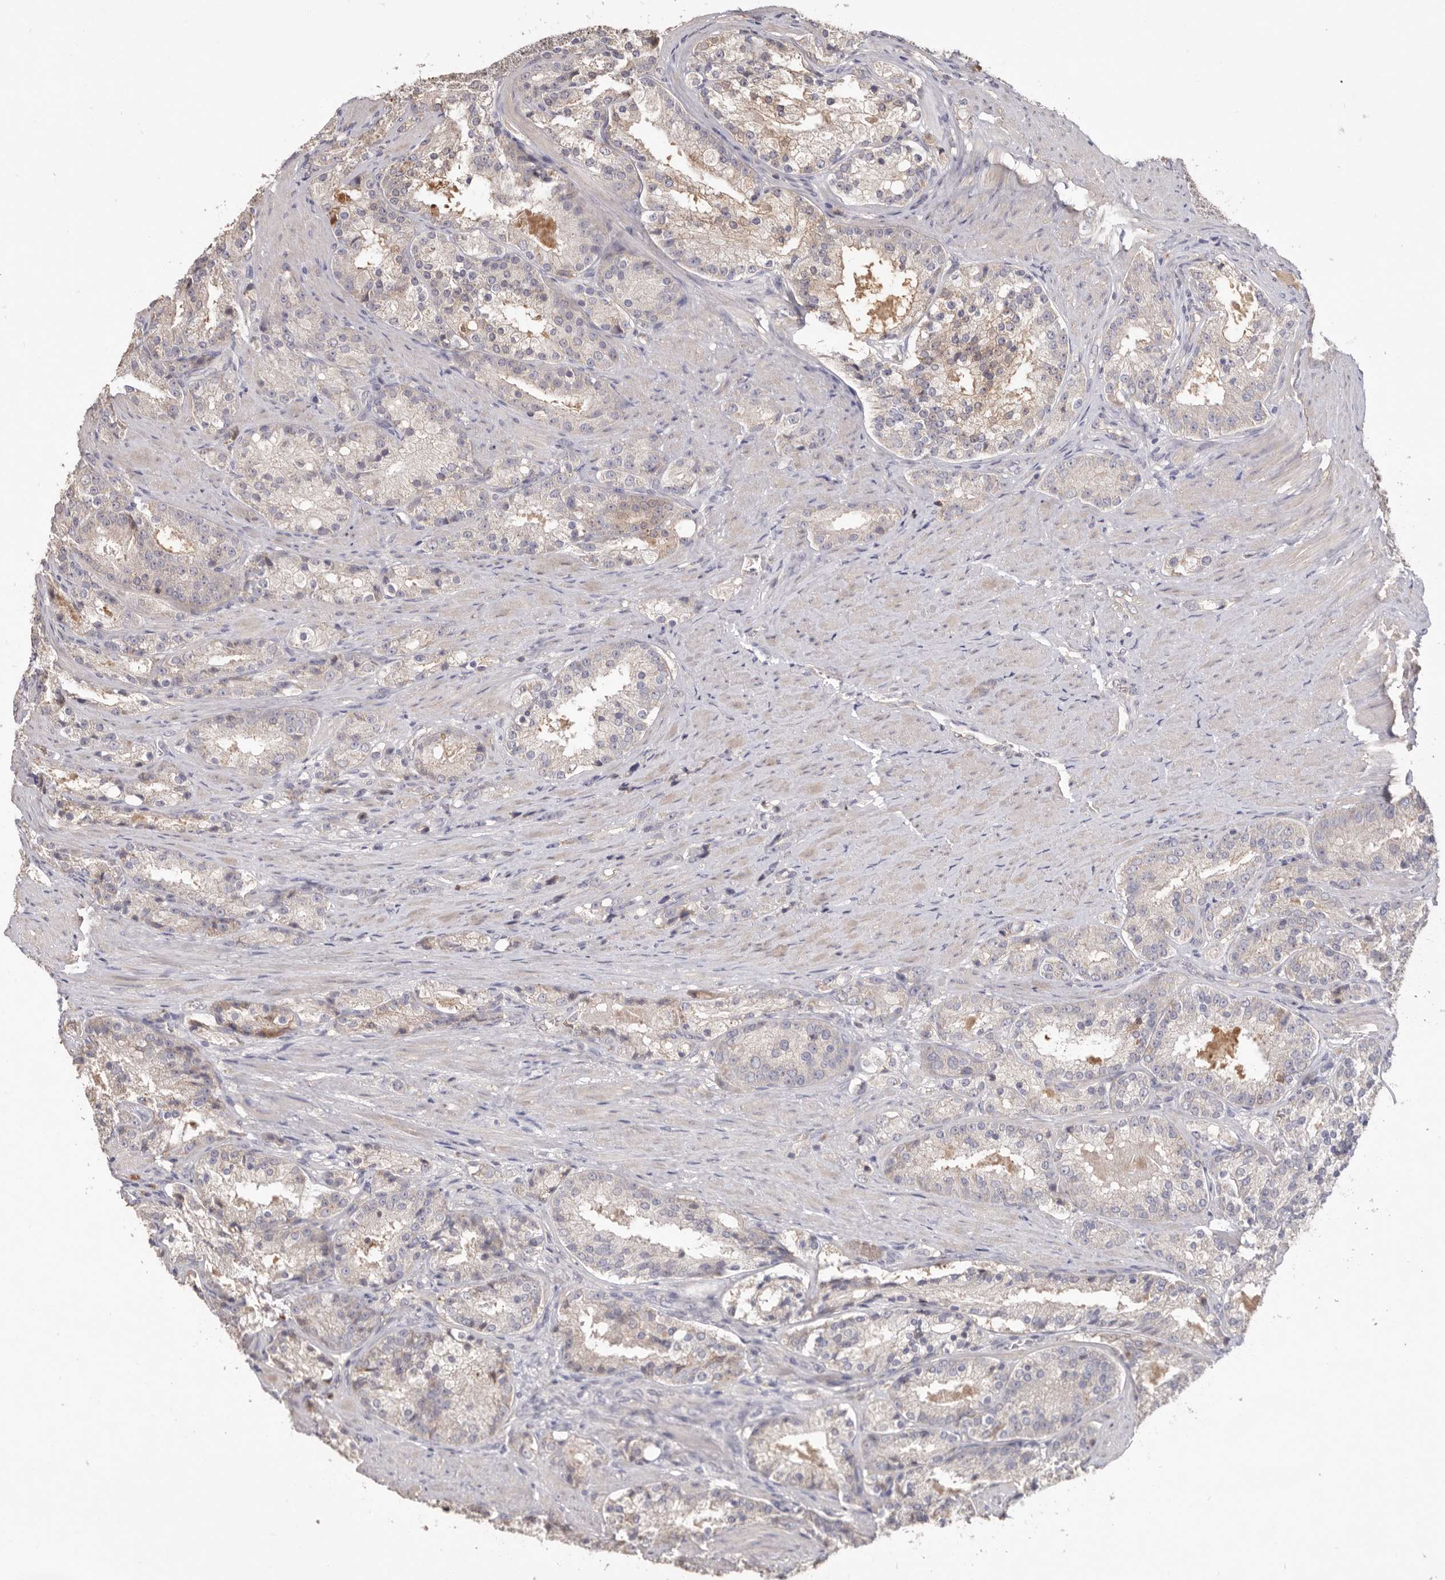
{"staining": {"intensity": "weak", "quantity": "<25%", "location": "cytoplasmic/membranous"}, "tissue": "prostate cancer", "cell_type": "Tumor cells", "image_type": "cancer", "snomed": [{"axis": "morphology", "description": "Adenocarcinoma, High grade"}, {"axis": "topography", "description": "Prostate"}], "caption": "An image of human adenocarcinoma (high-grade) (prostate) is negative for staining in tumor cells.", "gene": "HCAR2", "patient": {"sex": "male", "age": 60}}